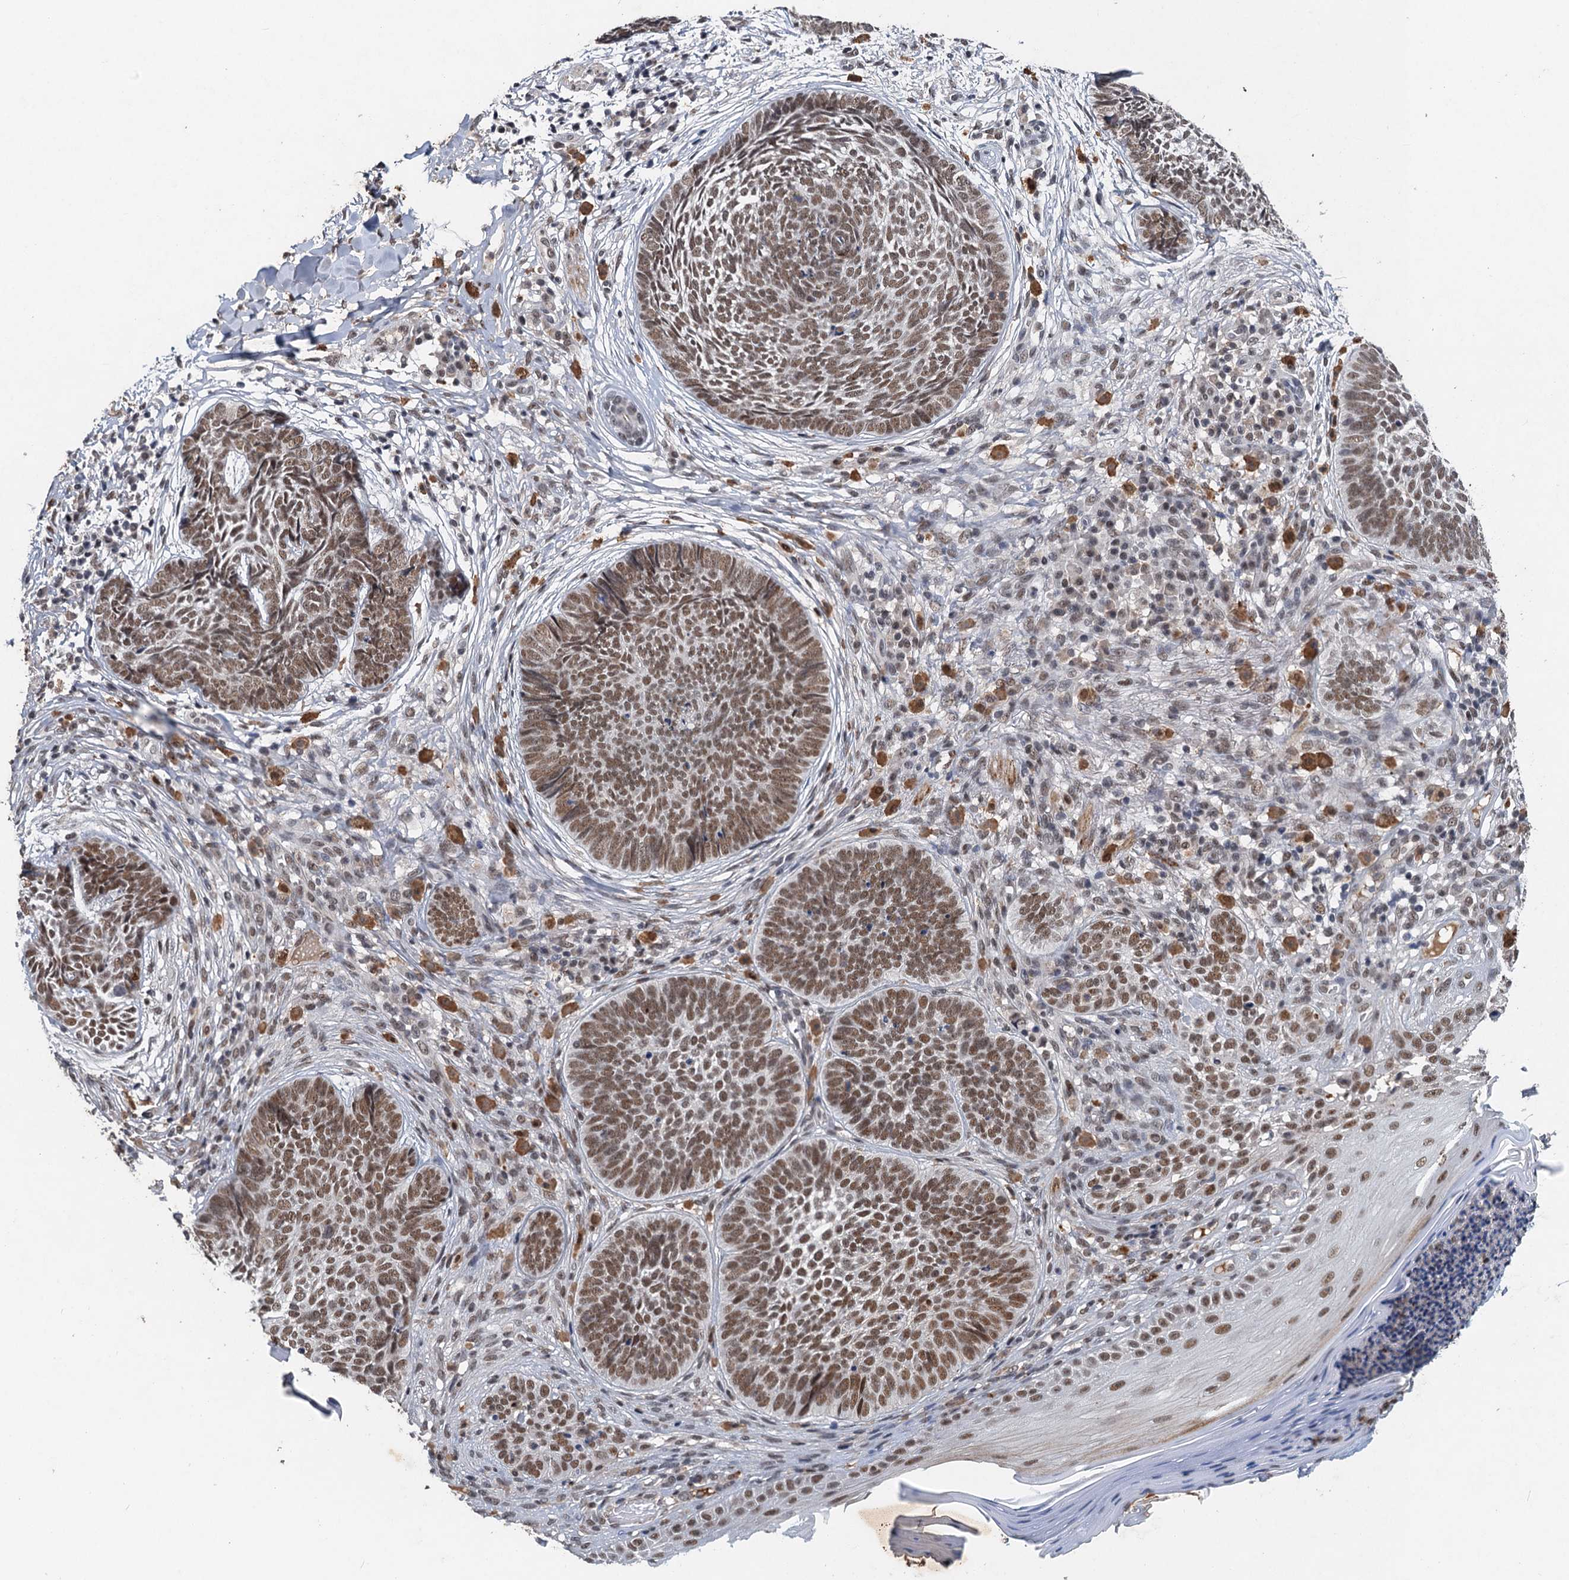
{"staining": {"intensity": "moderate", "quantity": ">75%", "location": "nuclear"}, "tissue": "skin cancer", "cell_type": "Tumor cells", "image_type": "cancer", "snomed": [{"axis": "morphology", "description": "Basal cell carcinoma"}, {"axis": "topography", "description": "Skin"}], "caption": "Approximately >75% of tumor cells in human skin basal cell carcinoma show moderate nuclear protein staining as visualized by brown immunohistochemical staining.", "gene": "CSTF3", "patient": {"sex": "female", "age": 61}}